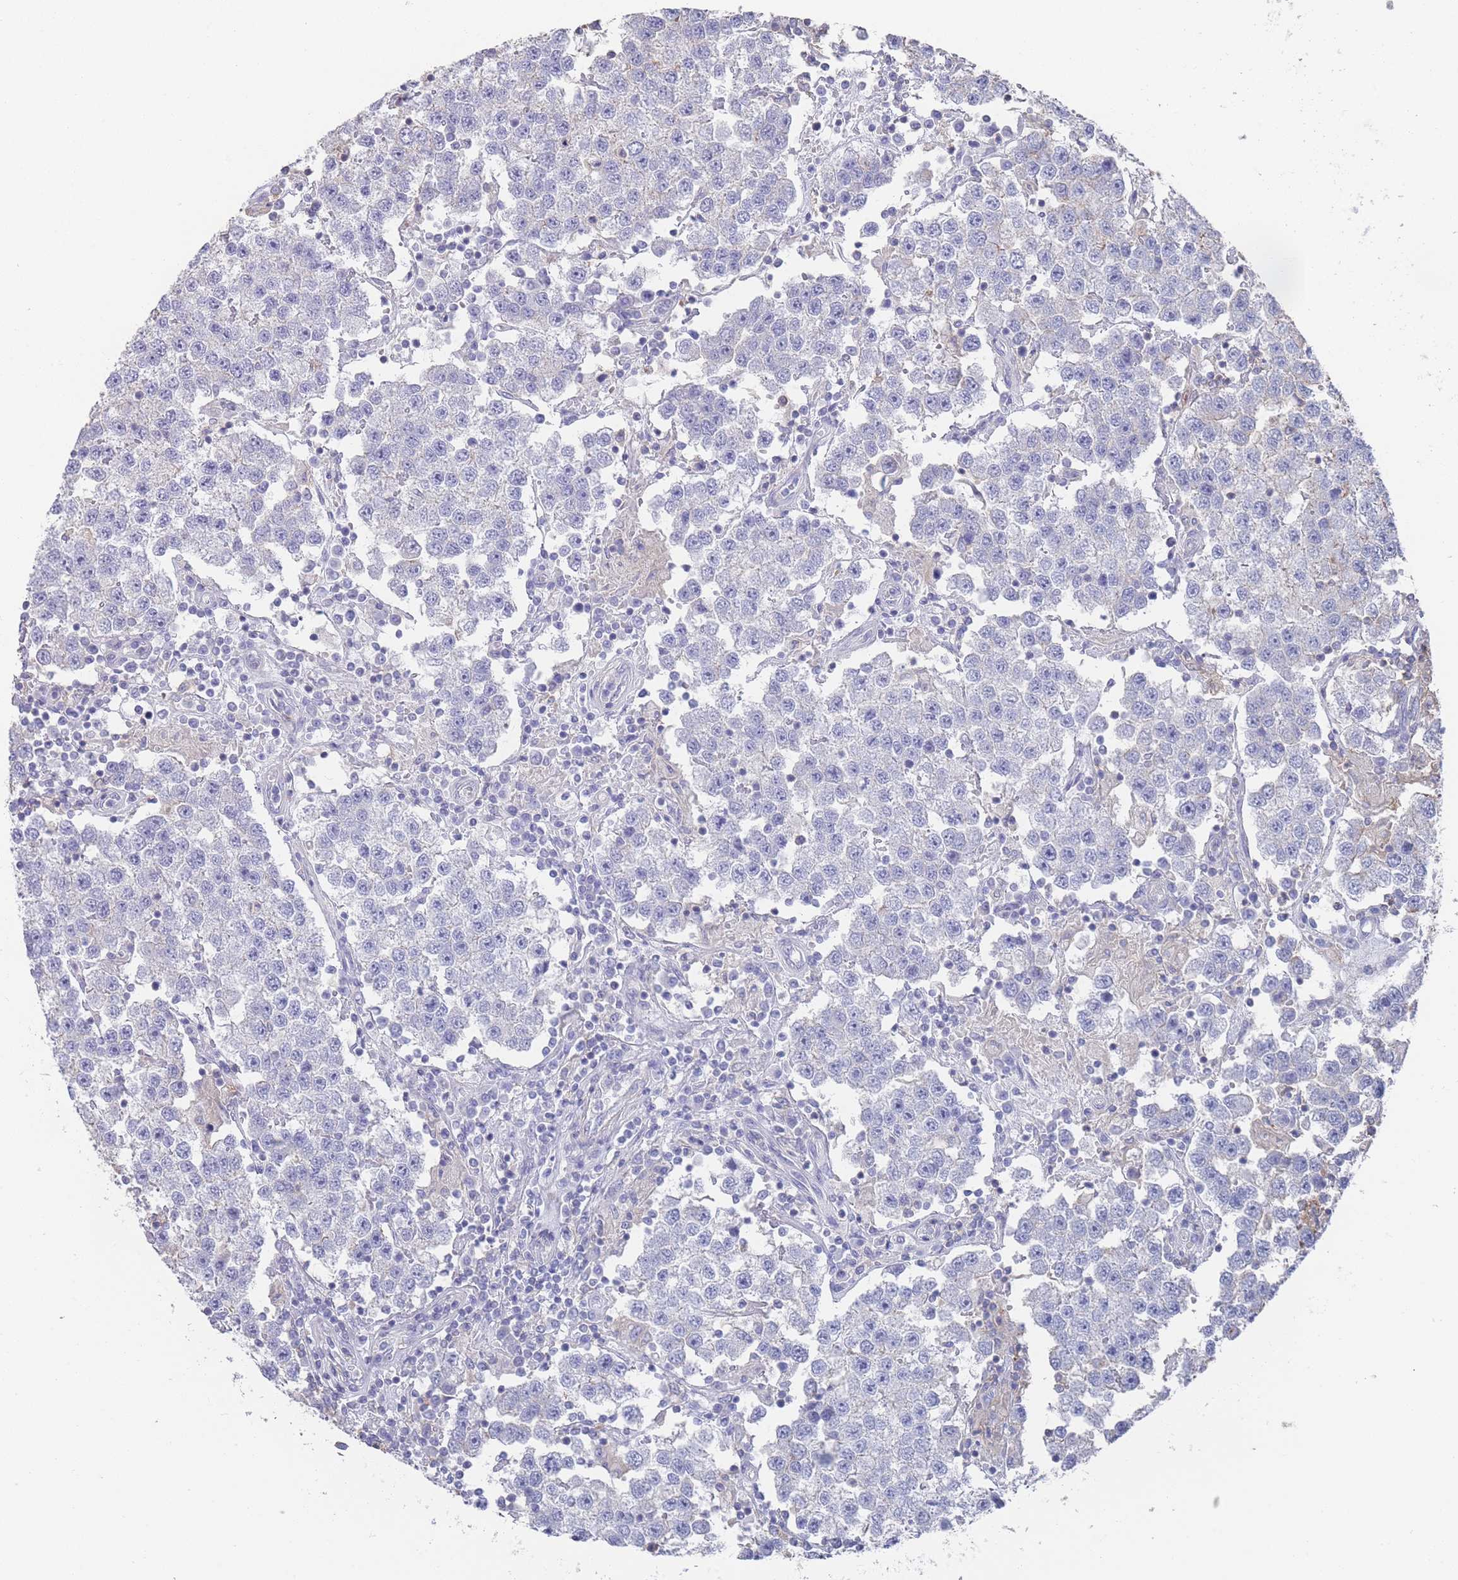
{"staining": {"intensity": "negative", "quantity": "none", "location": "none"}, "tissue": "testis cancer", "cell_type": "Tumor cells", "image_type": "cancer", "snomed": [{"axis": "morphology", "description": "Seminoma, NOS"}, {"axis": "topography", "description": "Testis"}], "caption": "Testis cancer was stained to show a protein in brown. There is no significant expression in tumor cells.", "gene": "SCCPDH", "patient": {"sex": "male", "age": 37}}